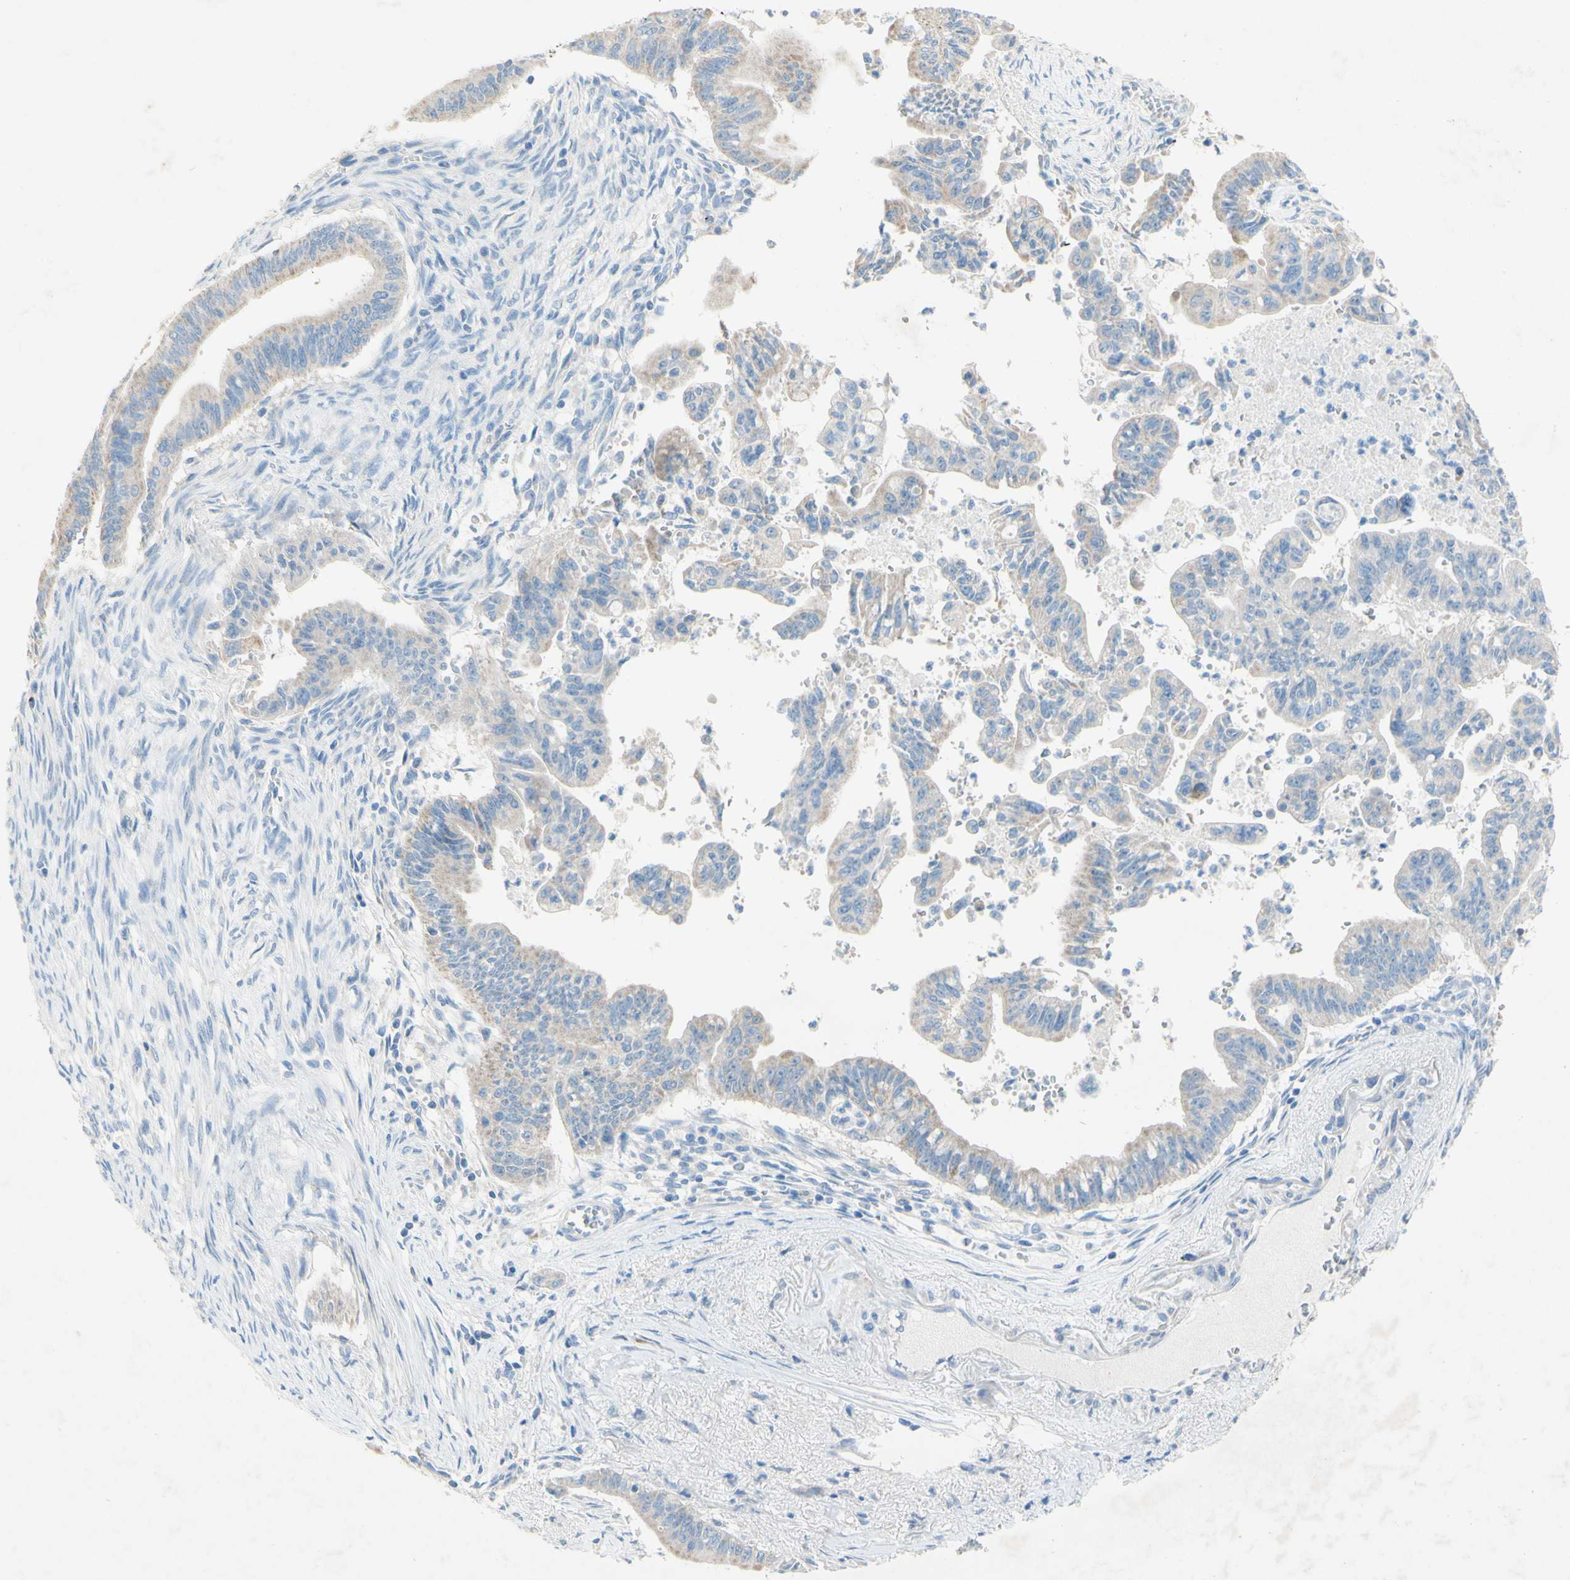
{"staining": {"intensity": "negative", "quantity": "none", "location": "none"}, "tissue": "pancreatic cancer", "cell_type": "Tumor cells", "image_type": "cancer", "snomed": [{"axis": "morphology", "description": "Adenocarcinoma, NOS"}, {"axis": "topography", "description": "Pancreas"}], "caption": "Tumor cells are negative for protein expression in human pancreatic cancer. (Stains: DAB (3,3'-diaminobenzidine) immunohistochemistry (IHC) with hematoxylin counter stain, Microscopy: brightfield microscopy at high magnification).", "gene": "ACADL", "patient": {"sex": "male", "age": 70}}